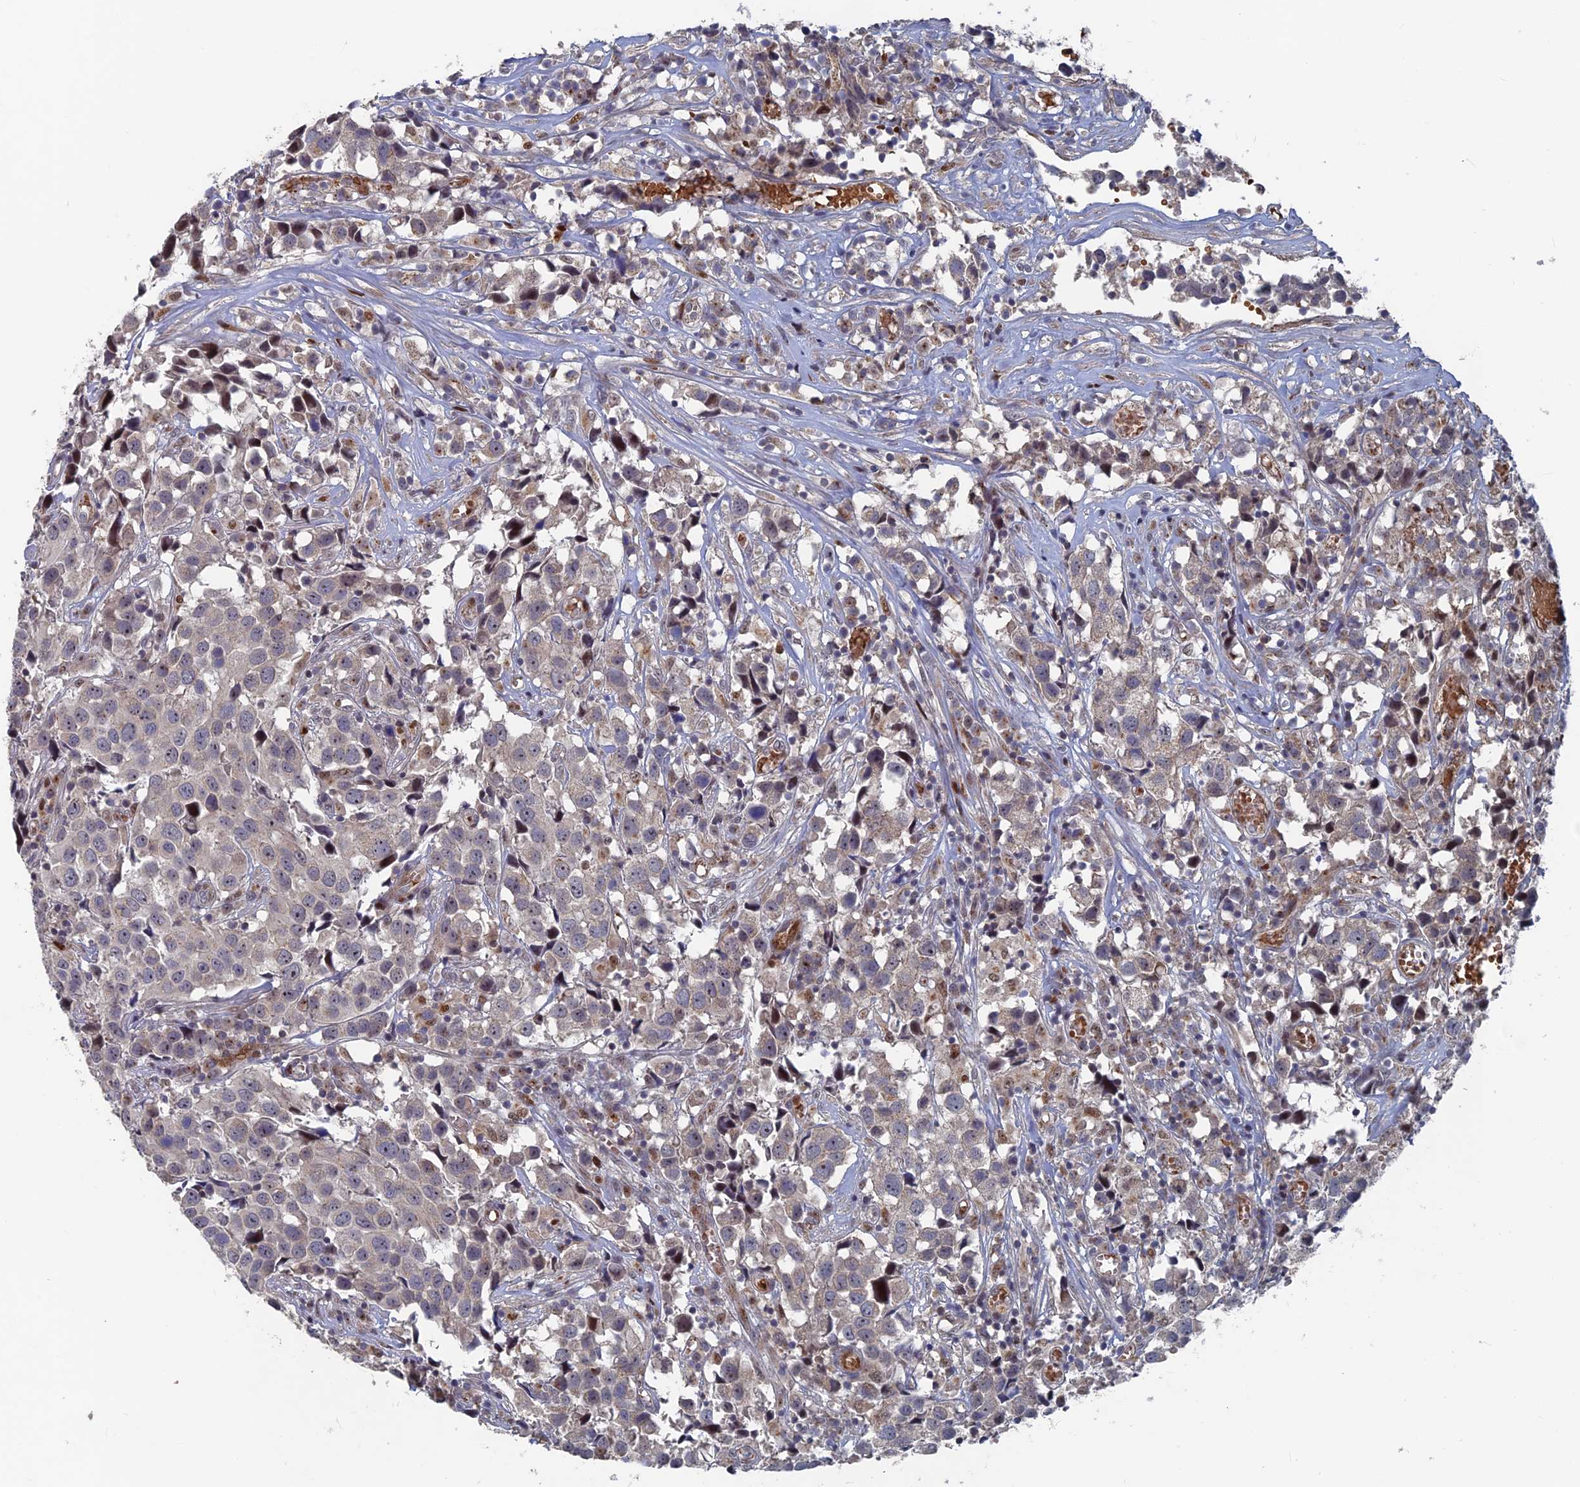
{"staining": {"intensity": "weak", "quantity": "<25%", "location": "cytoplasmic/membranous"}, "tissue": "urothelial cancer", "cell_type": "Tumor cells", "image_type": "cancer", "snomed": [{"axis": "morphology", "description": "Urothelial carcinoma, High grade"}, {"axis": "topography", "description": "Urinary bladder"}], "caption": "IHC image of neoplastic tissue: urothelial cancer stained with DAB reveals no significant protein expression in tumor cells. (DAB (3,3'-diaminobenzidine) immunohistochemistry visualized using brightfield microscopy, high magnification).", "gene": "SH3D21", "patient": {"sex": "female", "age": 75}}